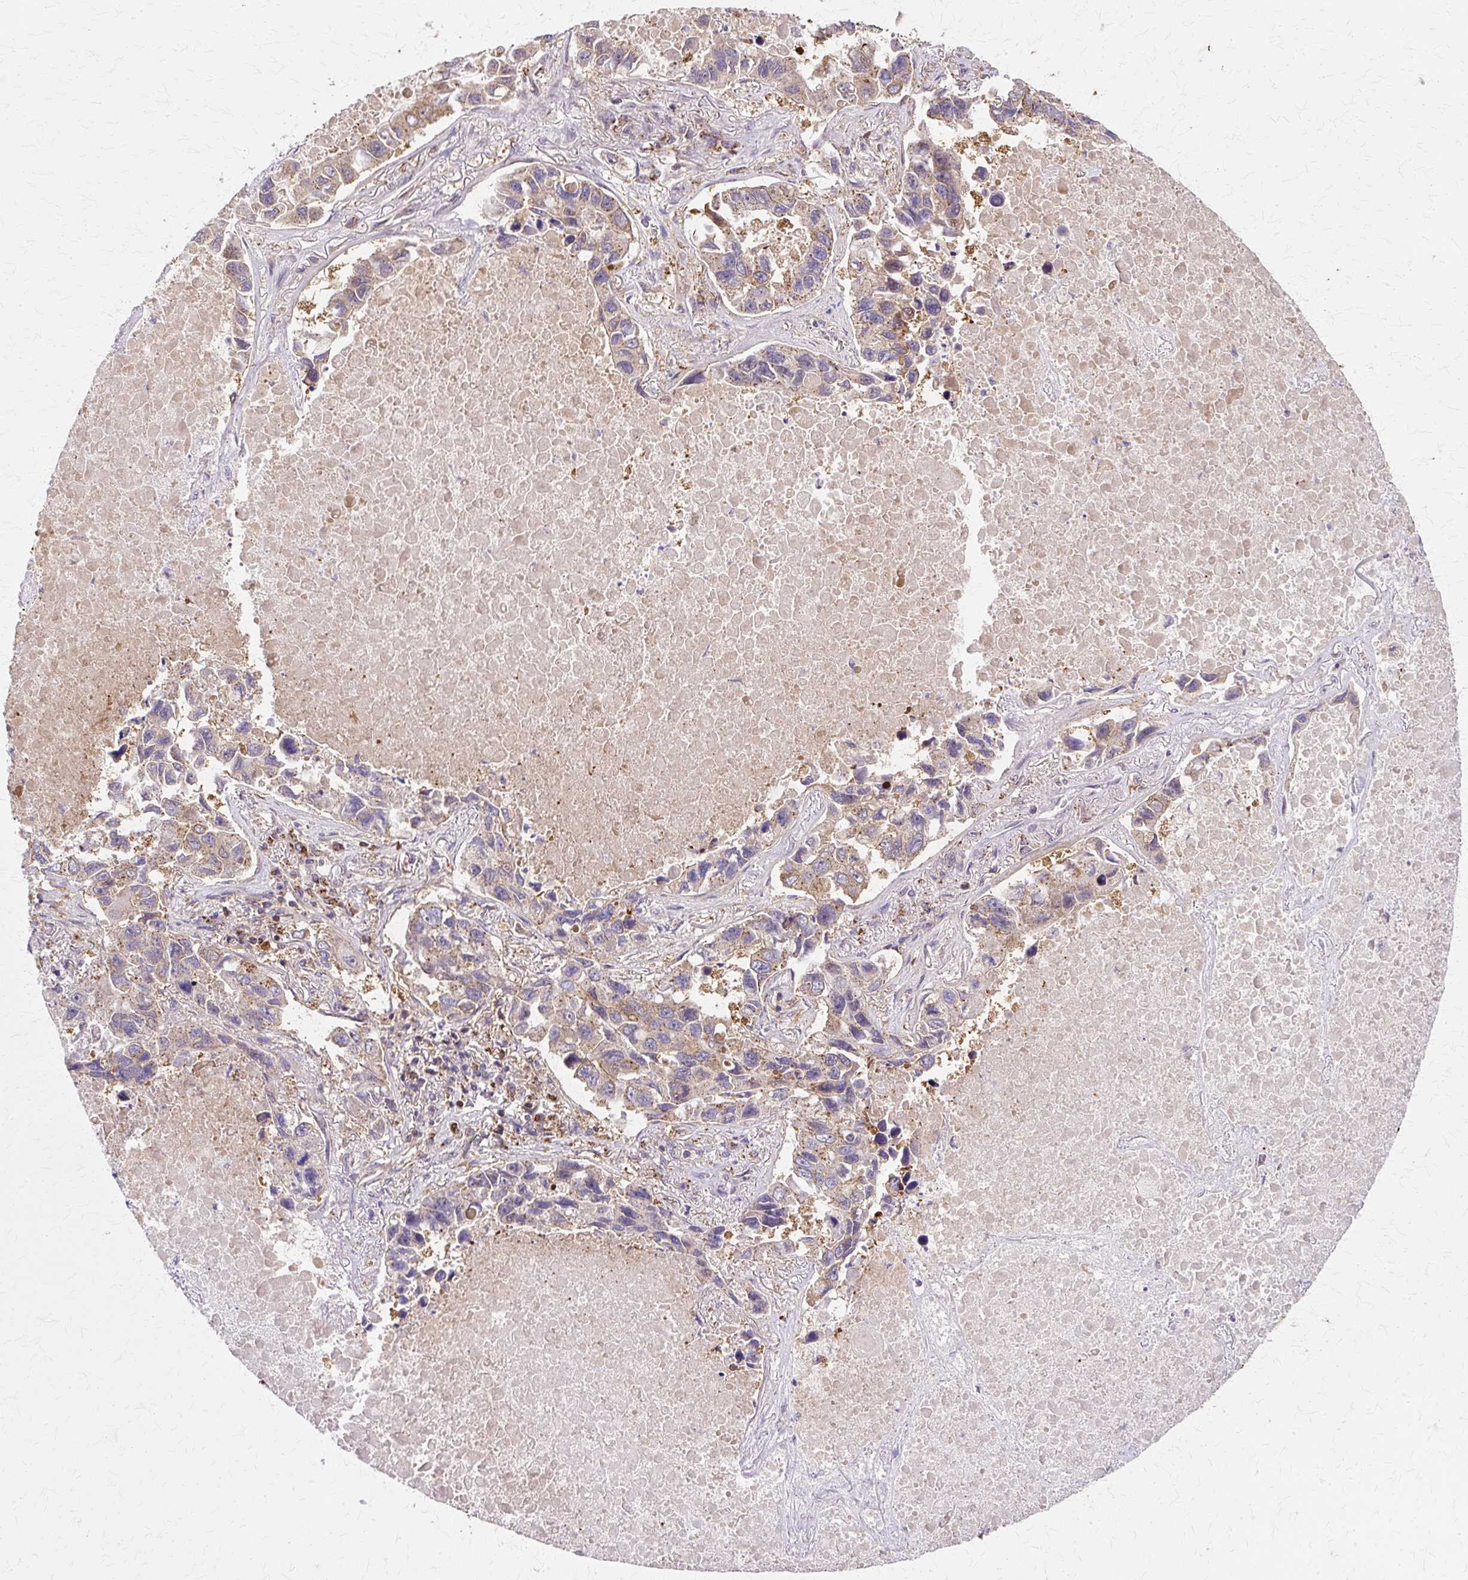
{"staining": {"intensity": "moderate", "quantity": "25%-75%", "location": "cytoplasmic/membranous"}, "tissue": "lung cancer", "cell_type": "Tumor cells", "image_type": "cancer", "snomed": [{"axis": "morphology", "description": "Adenocarcinoma, NOS"}, {"axis": "topography", "description": "Lung"}], "caption": "Protein expression analysis of adenocarcinoma (lung) exhibits moderate cytoplasmic/membranous staining in about 25%-75% of tumor cells.", "gene": "COPB1", "patient": {"sex": "male", "age": 64}}